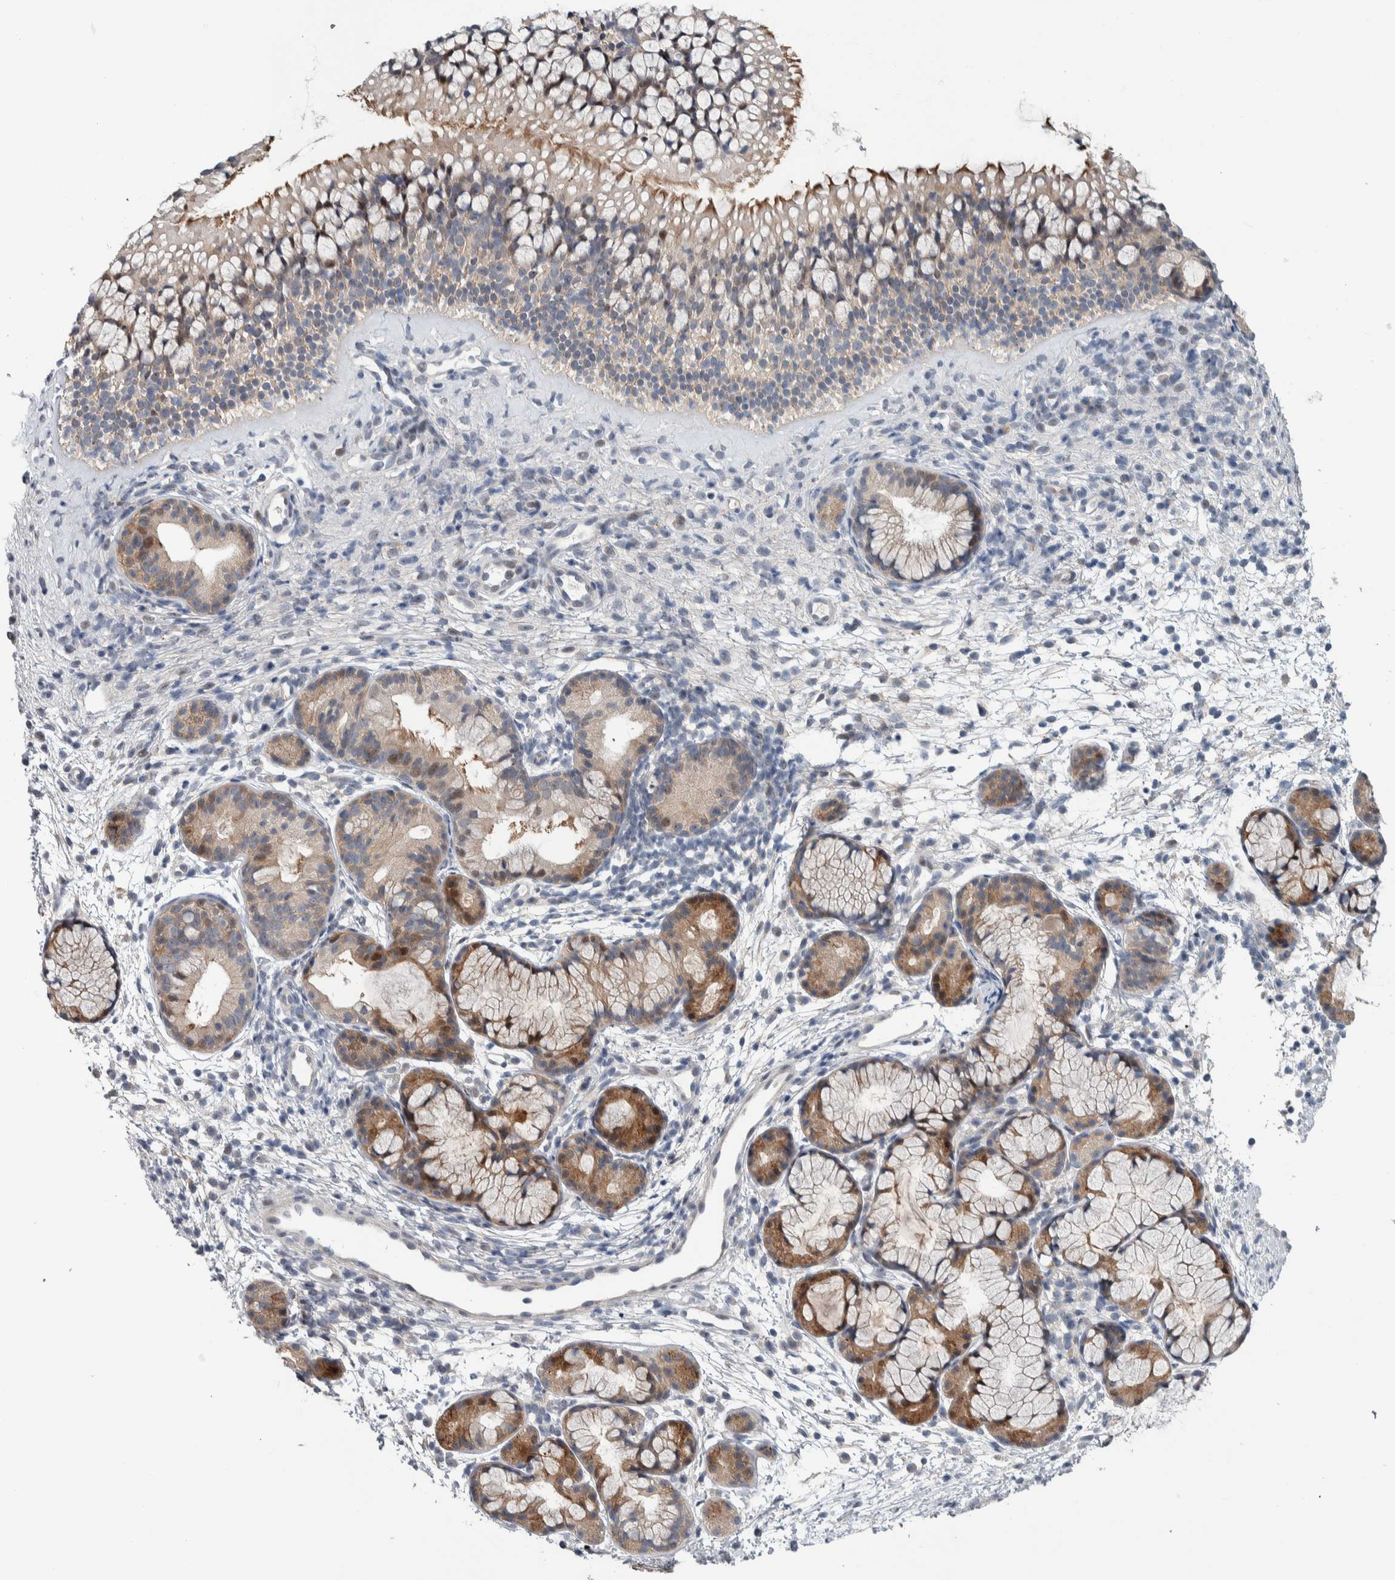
{"staining": {"intensity": "moderate", "quantity": "25%-75%", "location": "cytoplasmic/membranous"}, "tissue": "nasopharynx", "cell_type": "Respiratory epithelial cells", "image_type": "normal", "snomed": [{"axis": "morphology", "description": "Normal tissue, NOS"}, {"axis": "morphology", "description": "Inflammation, NOS"}, {"axis": "topography", "description": "Nasopharynx"}], "caption": "IHC micrograph of unremarkable nasopharynx: nasopharynx stained using immunohistochemistry demonstrates medium levels of moderate protein expression localized specifically in the cytoplasmic/membranous of respiratory epithelial cells, appearing as a cytoplasmic/membranous brown color.", "gene": "PRRG4", "patient": {"sex": "female", "age": 19}}